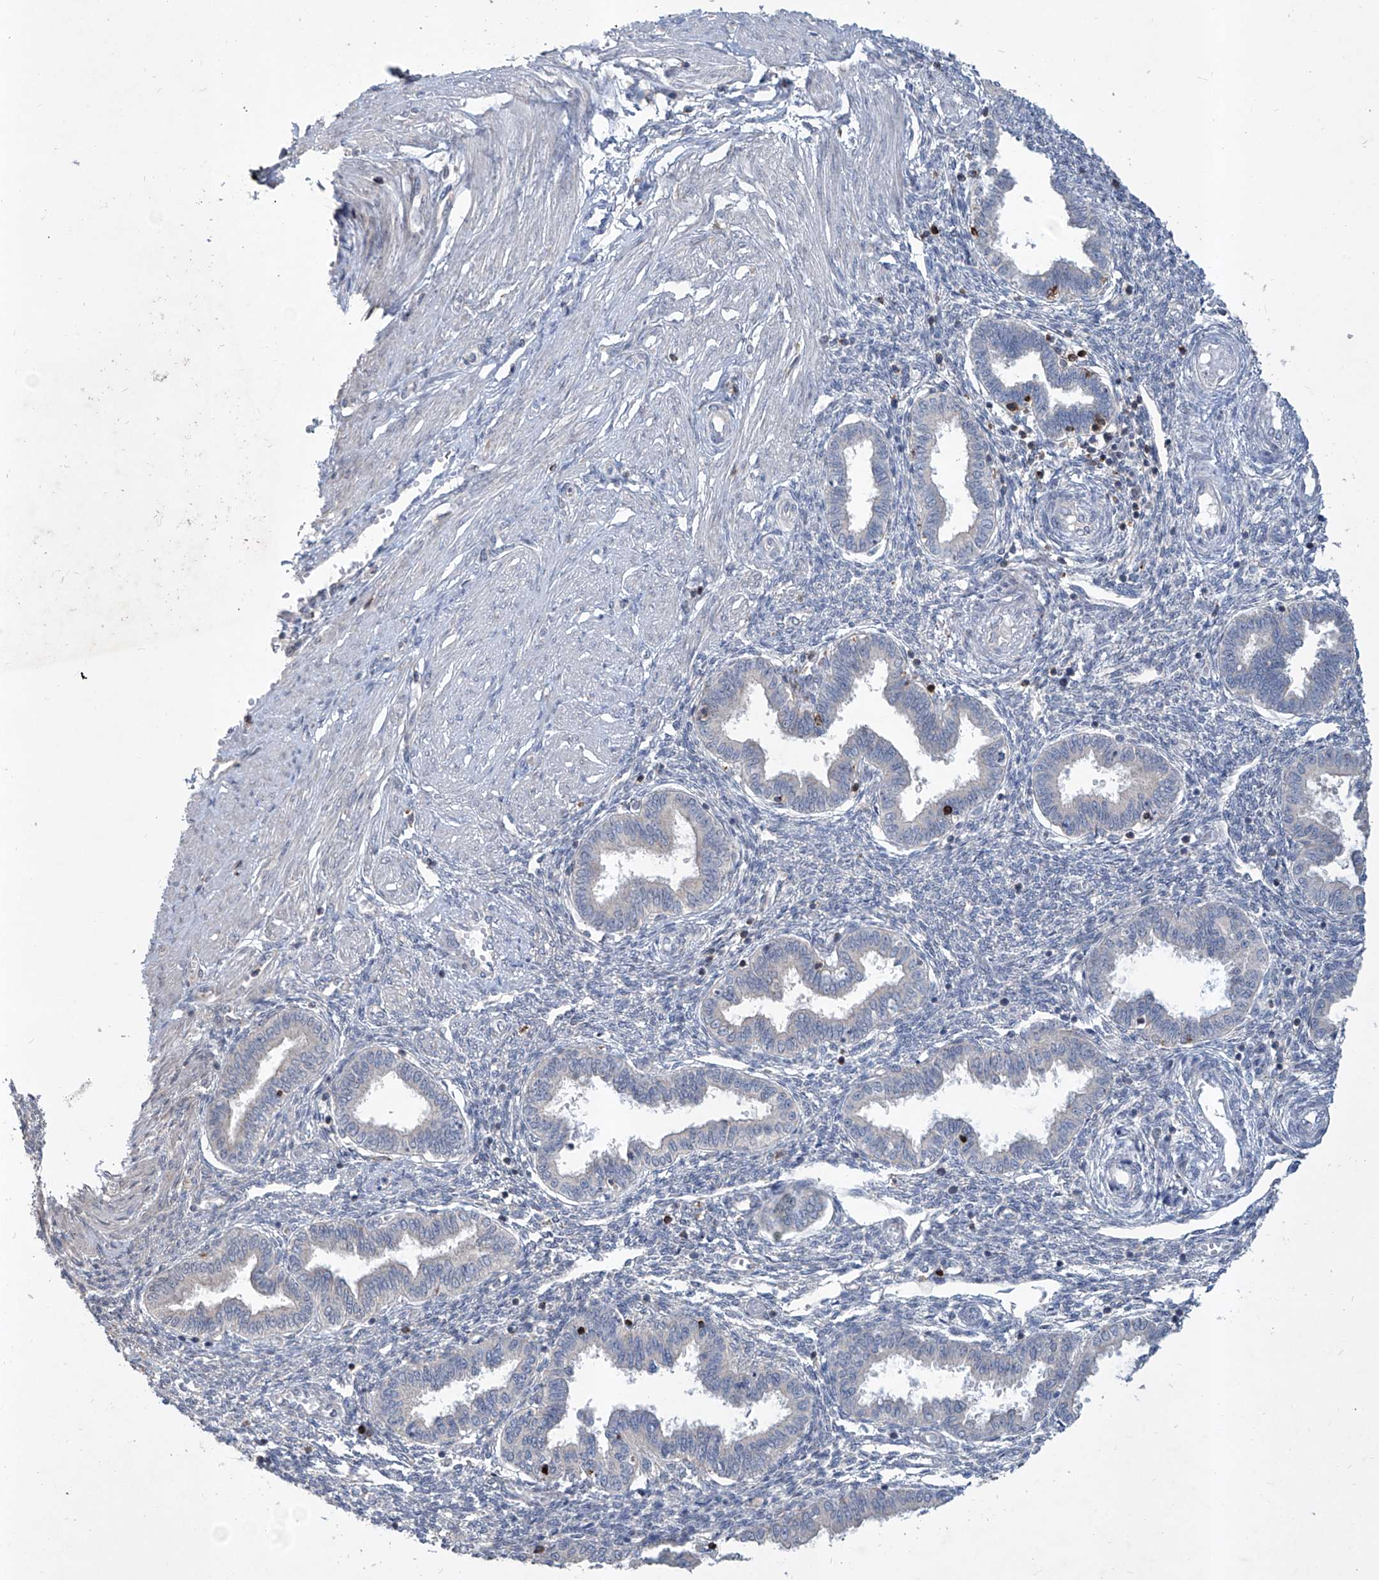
{"staining": {"intensity": "moderate", "quantity": "<25%", "location": "cytoplasmic/membranous"}, "tissue": "endometrium", "cell_type": "Cells in endometrial stroma", "image_type": "normal", "snomed": [{"axis": "morphology", "description": "Normal tissue, NOS"}, {"axis": "topography", "description": "Endometrium"}], "caption": "The immunohistochemical stain shows moderate cytoplasmic/membranous expression in cells in endometrial stroma of benign endometrium. (Stains: DAB in brown, nuclei in blue, Microscopy: brightfield microscopy at high magnification).", "gene": "ZBTB48", "patient": {"sex": "female", "age": 33}}